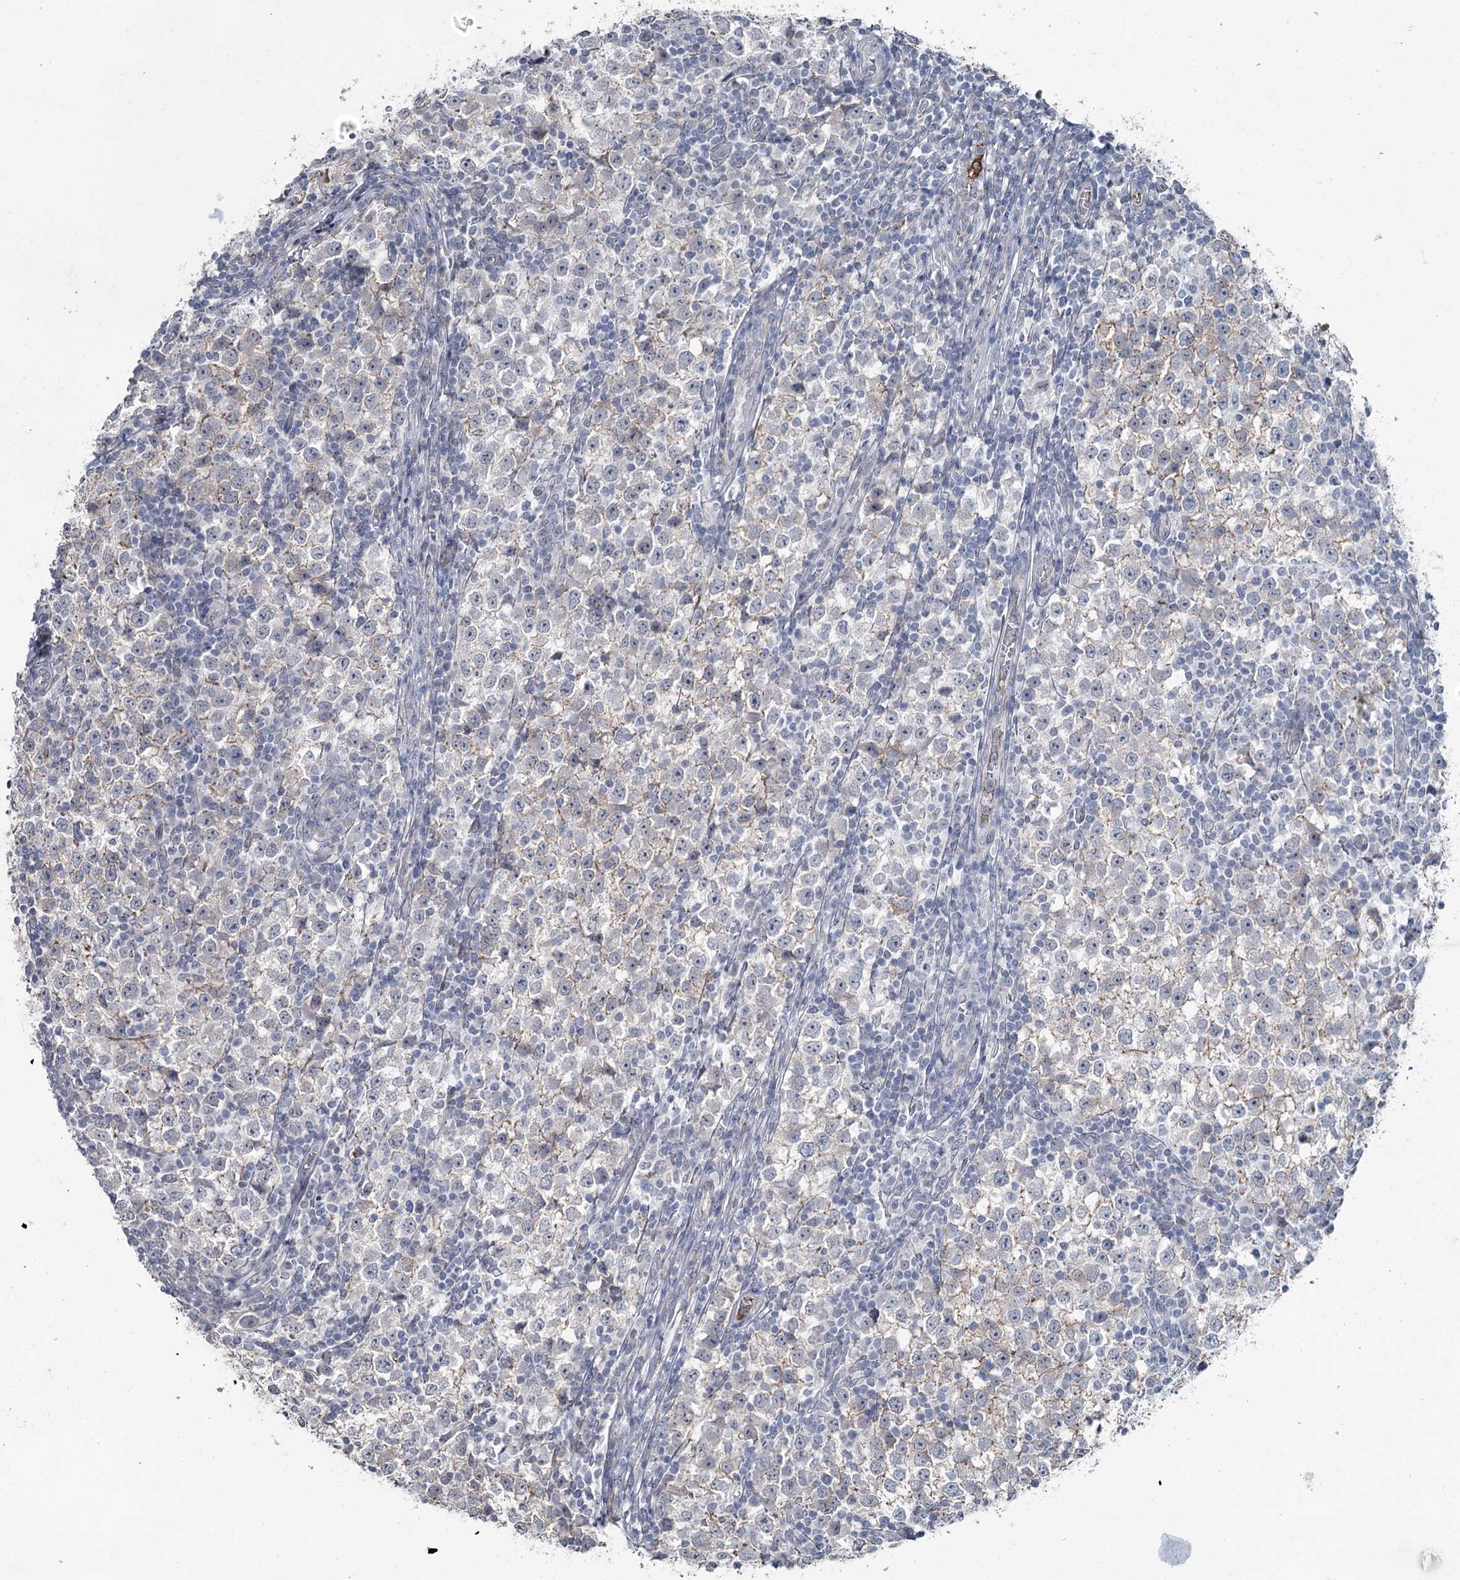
{"staining": {"intensity": "weak", "quantity": "<25%", "location": "cytoplasmic/membranous"}, "tissue": "testis cancer", "cell_type": "Tumor cells", "image_type": "cancer", "snomed": [{"axis": "morphology", "description": "Seminoma, NOS"}, {"axis": "topography", "description": "Testis"}], "caption": "An immunohistochemistry photomicrograph of seminoma (testis) is shown. There is no staining in tumor cells of seminoma (testis).", "gene": "FAM120B", "patient": {"sex": "male", "age": 65}}